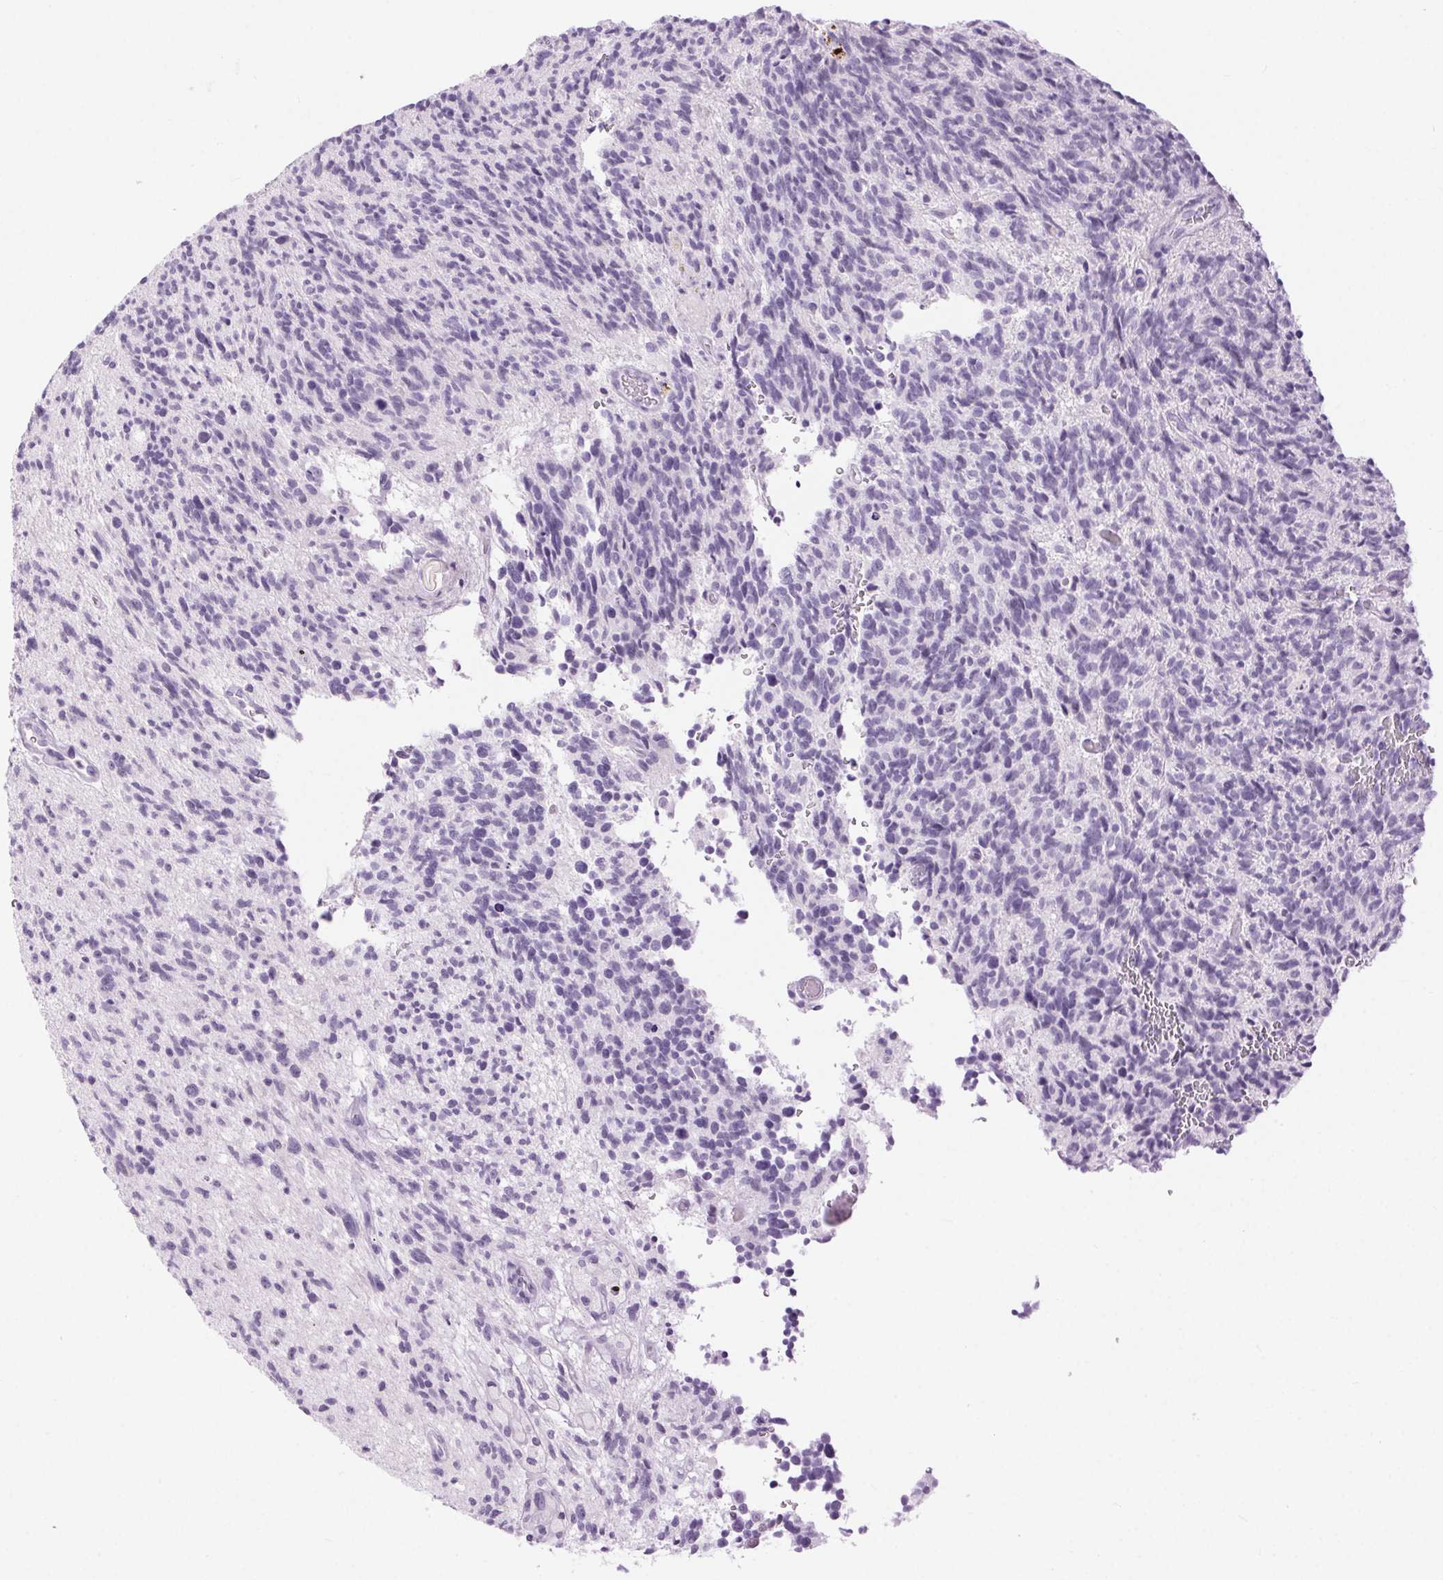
{"staining": {"intensity": "negative", "quantity": "none", "location": "none"}, "tissue": "glioma", "cell_type": "Tumor cells", "image_type": "cancer", "snomed": [{"axis": "morphology", "description": "Glioma, malignant, High grade"}, {"axis": "topography", "description": "Brain"}], "caption": "DAB (3,3'-diaminobenzidine) immunohistochemical staining of human high-grade glioma (malignant) reveals no significant positivity in tumor cells.", "gene": "BEND2", "patient": {"sex": "male", "age": 29}}